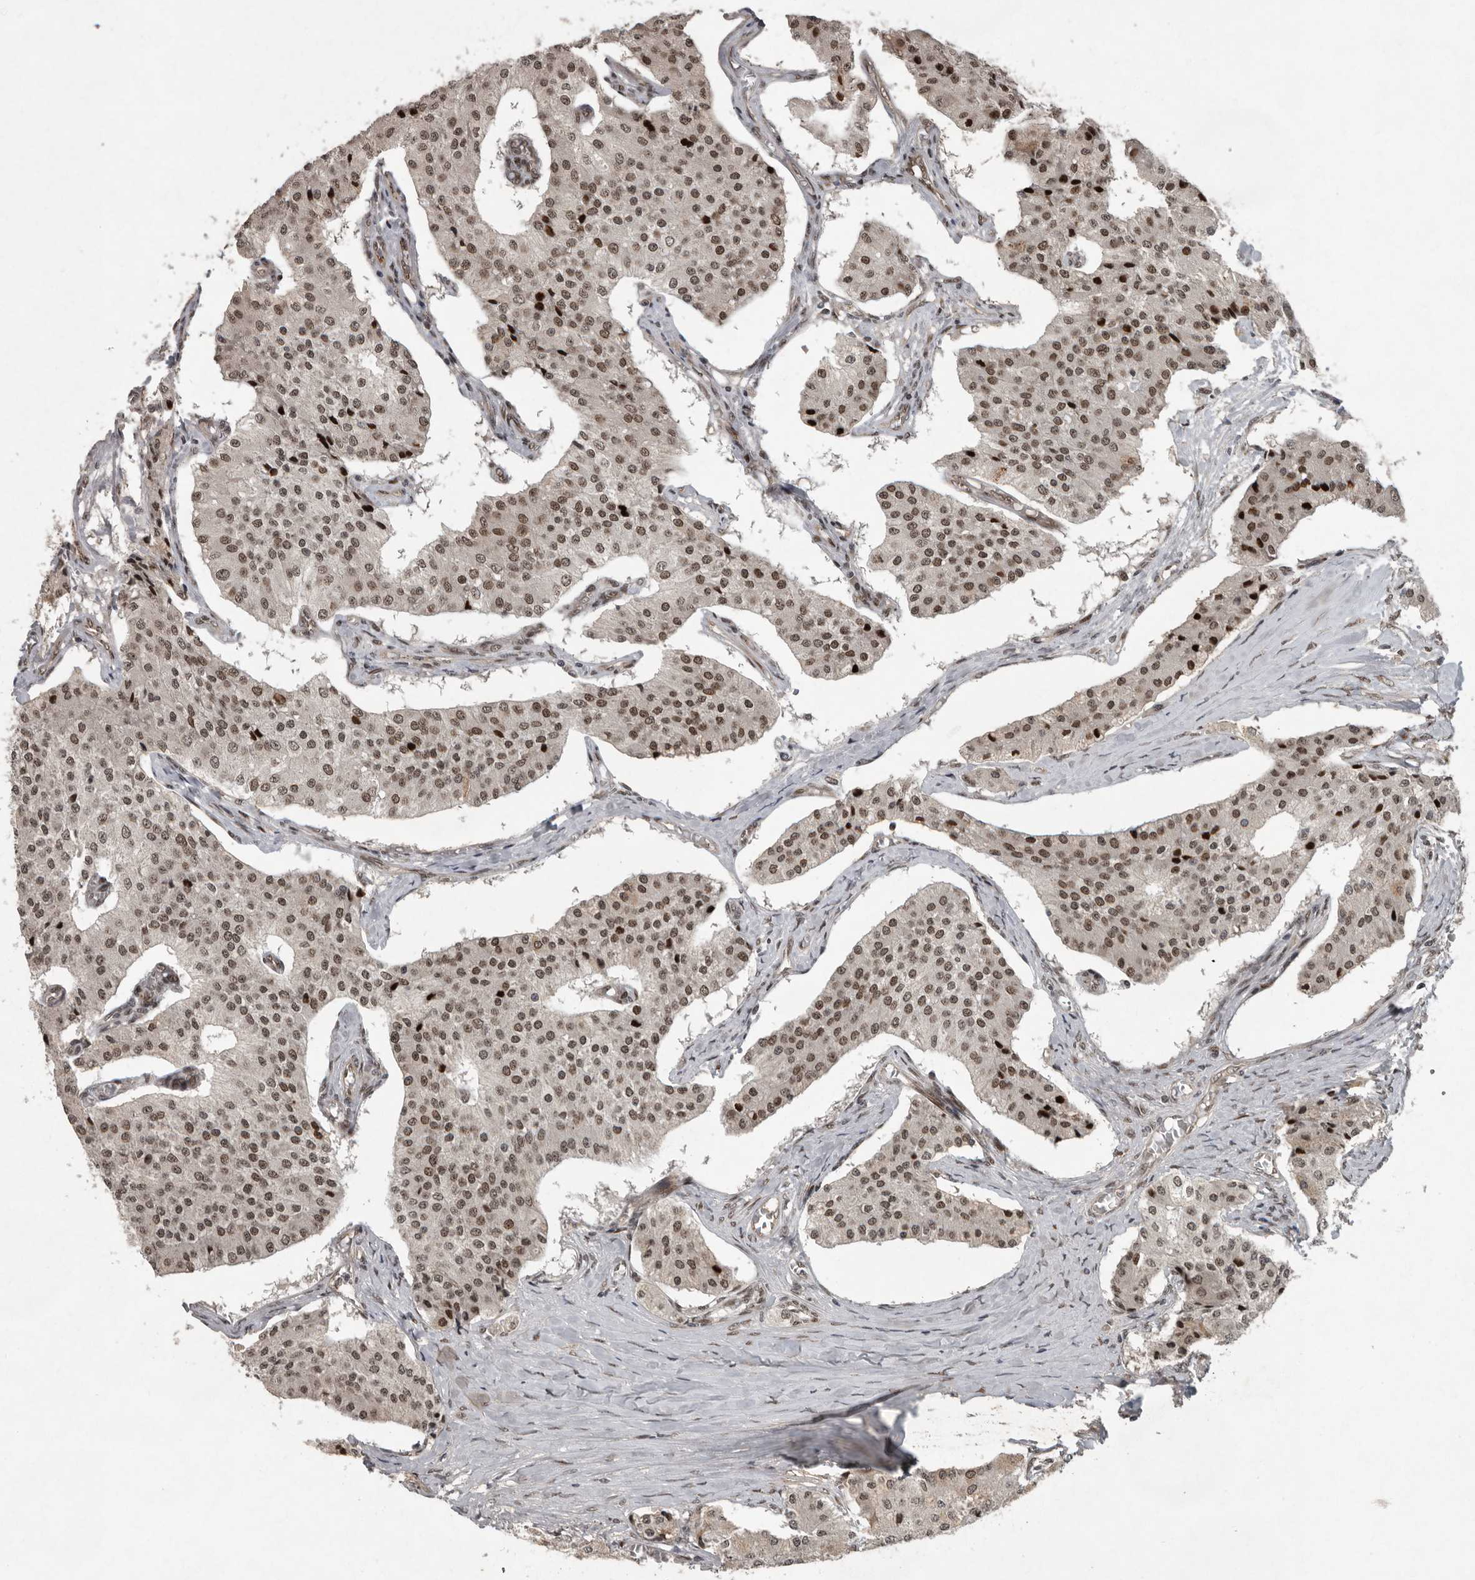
{"staining": {"intensity": "moderate", "quantity": ">75%", "location": "nuclear"}, "tissue": "carcinoid", "cell_type": "Tumor cells", "image_type": "cancer", "snomed": [{"axis": "morphology", "description": "Carcinoid, malignant, NOS"}, {"axis": "topography", "description": "Colon"}], "caption": "The immunohistochemical stain labels moderate nuclear expression in tumor cells of malignant carcinoid tissue.", "gene": "CDC27", "patient": {"sex": "female", "age": 52}}